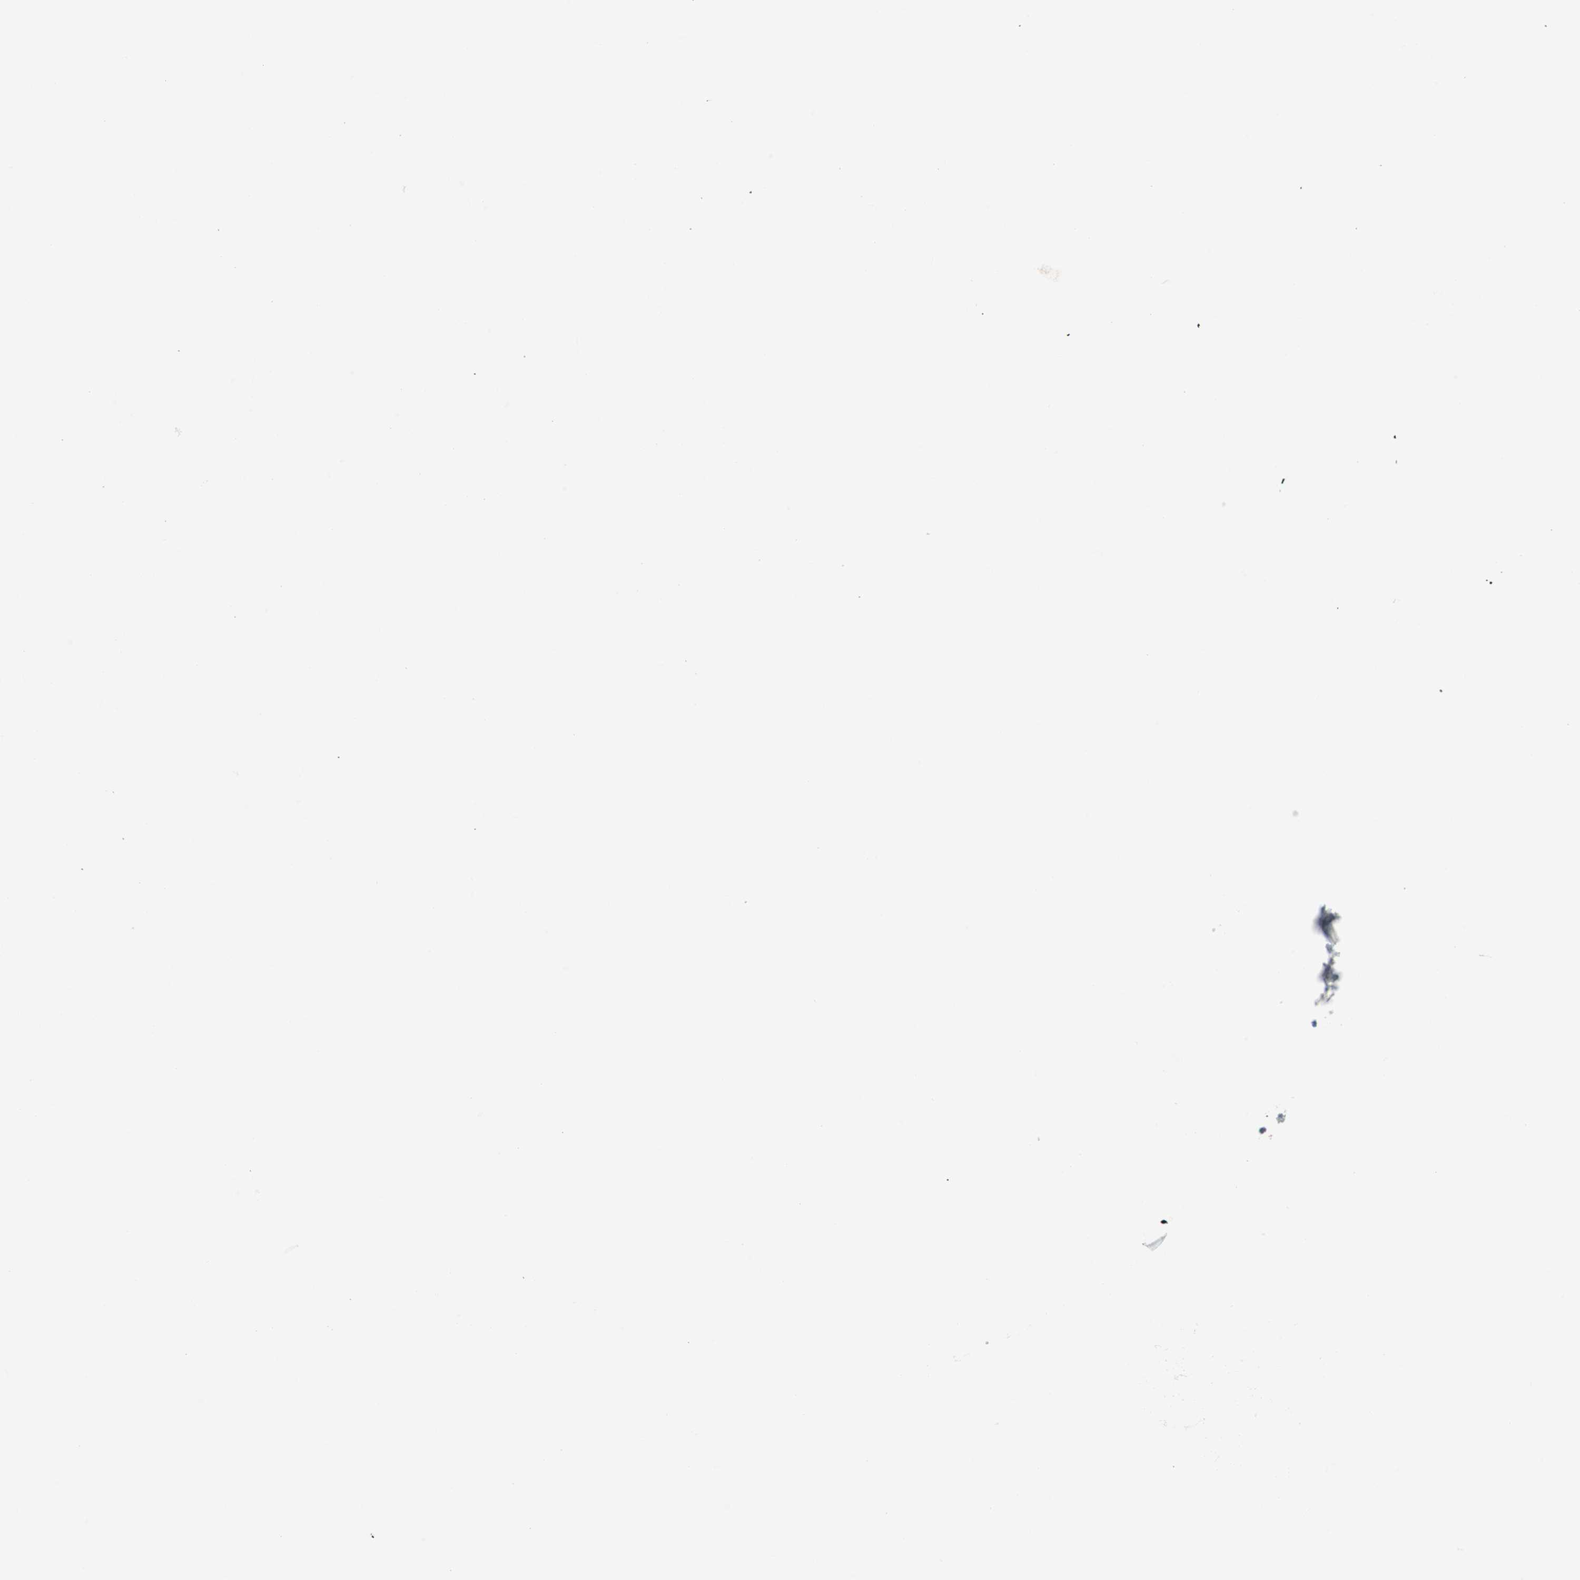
{"staining": {"intensity": "negative", "quantity": "none", "location": "none"}, "tissue": "parathyroid gland", "cell_type": "Glandular cells", "image_type": "normal", "snomed": [{"axis": "morphology", "description": "Normal tissue, NOS"}, {"axis": "topography", "description": "Parathyroid gland"}], "caption": "High power microscopy photomicrograph of an immunohistochemistry (IHC) image of benign parathyroid gland, revealing no significant positivity in glandular cells.", "gene": "RGS10", "patient": {"sex": "male", "age": 66}}